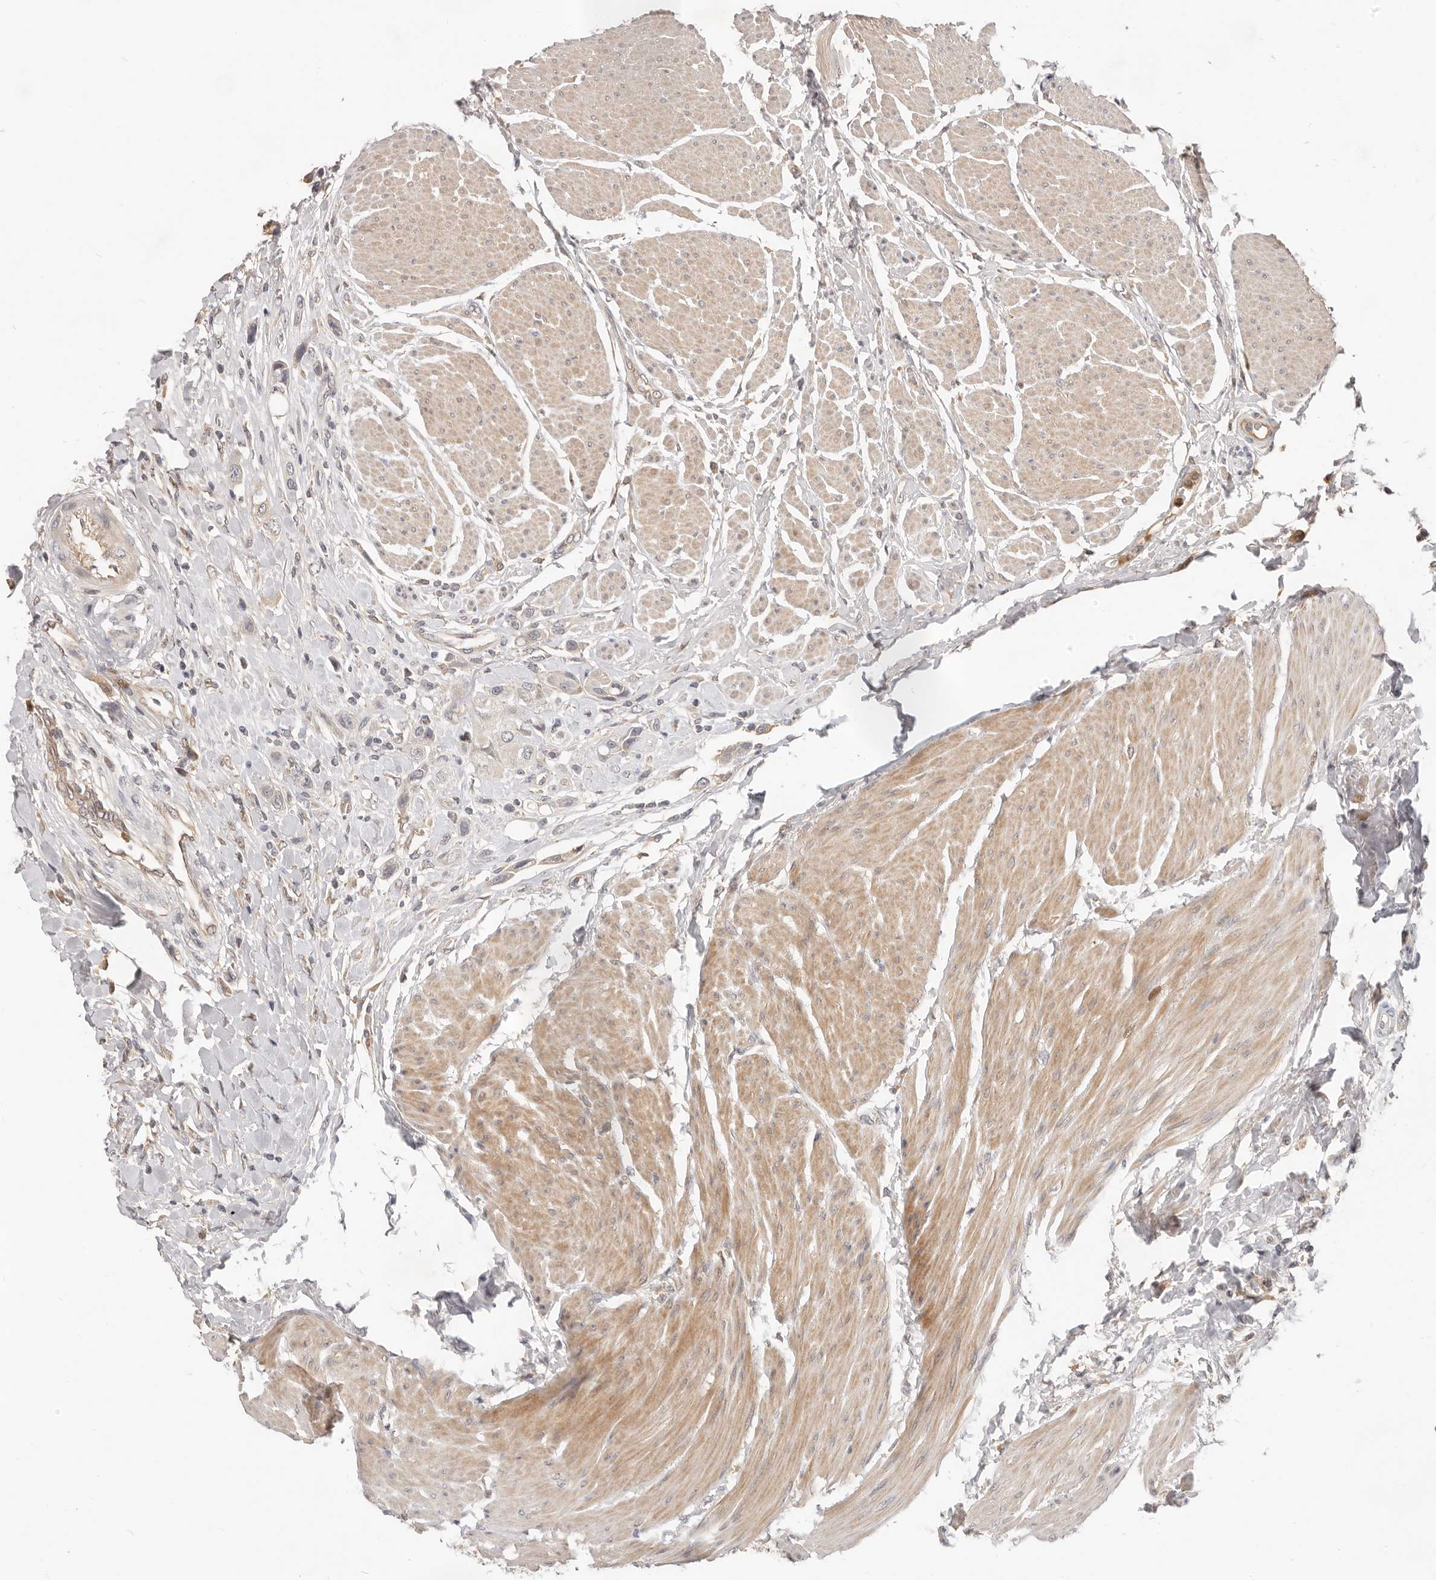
{"staining": {"intensity": "weak", "quantity": "25%-75%", "location": "cytoplasmic/membranous"}, "tissue": "urothelial cancer", "cell_type": "Tumor cells", "image_type": "cancer", "snomed": [{"axis": "morphology", "description": "Urothelial carcinoma, High grade"}, {"axis": "topography", "description": "Urinary bladder"}], "caption": "The photomicrograph displays immunohistochemical staining of urothelial cancer. There is weak cytoplasmic/membranous expression is appreciated in approximately 25%-75% of tumor cells.", "gene": "USP49", "patient": {"sex": "male", "age": 50}}